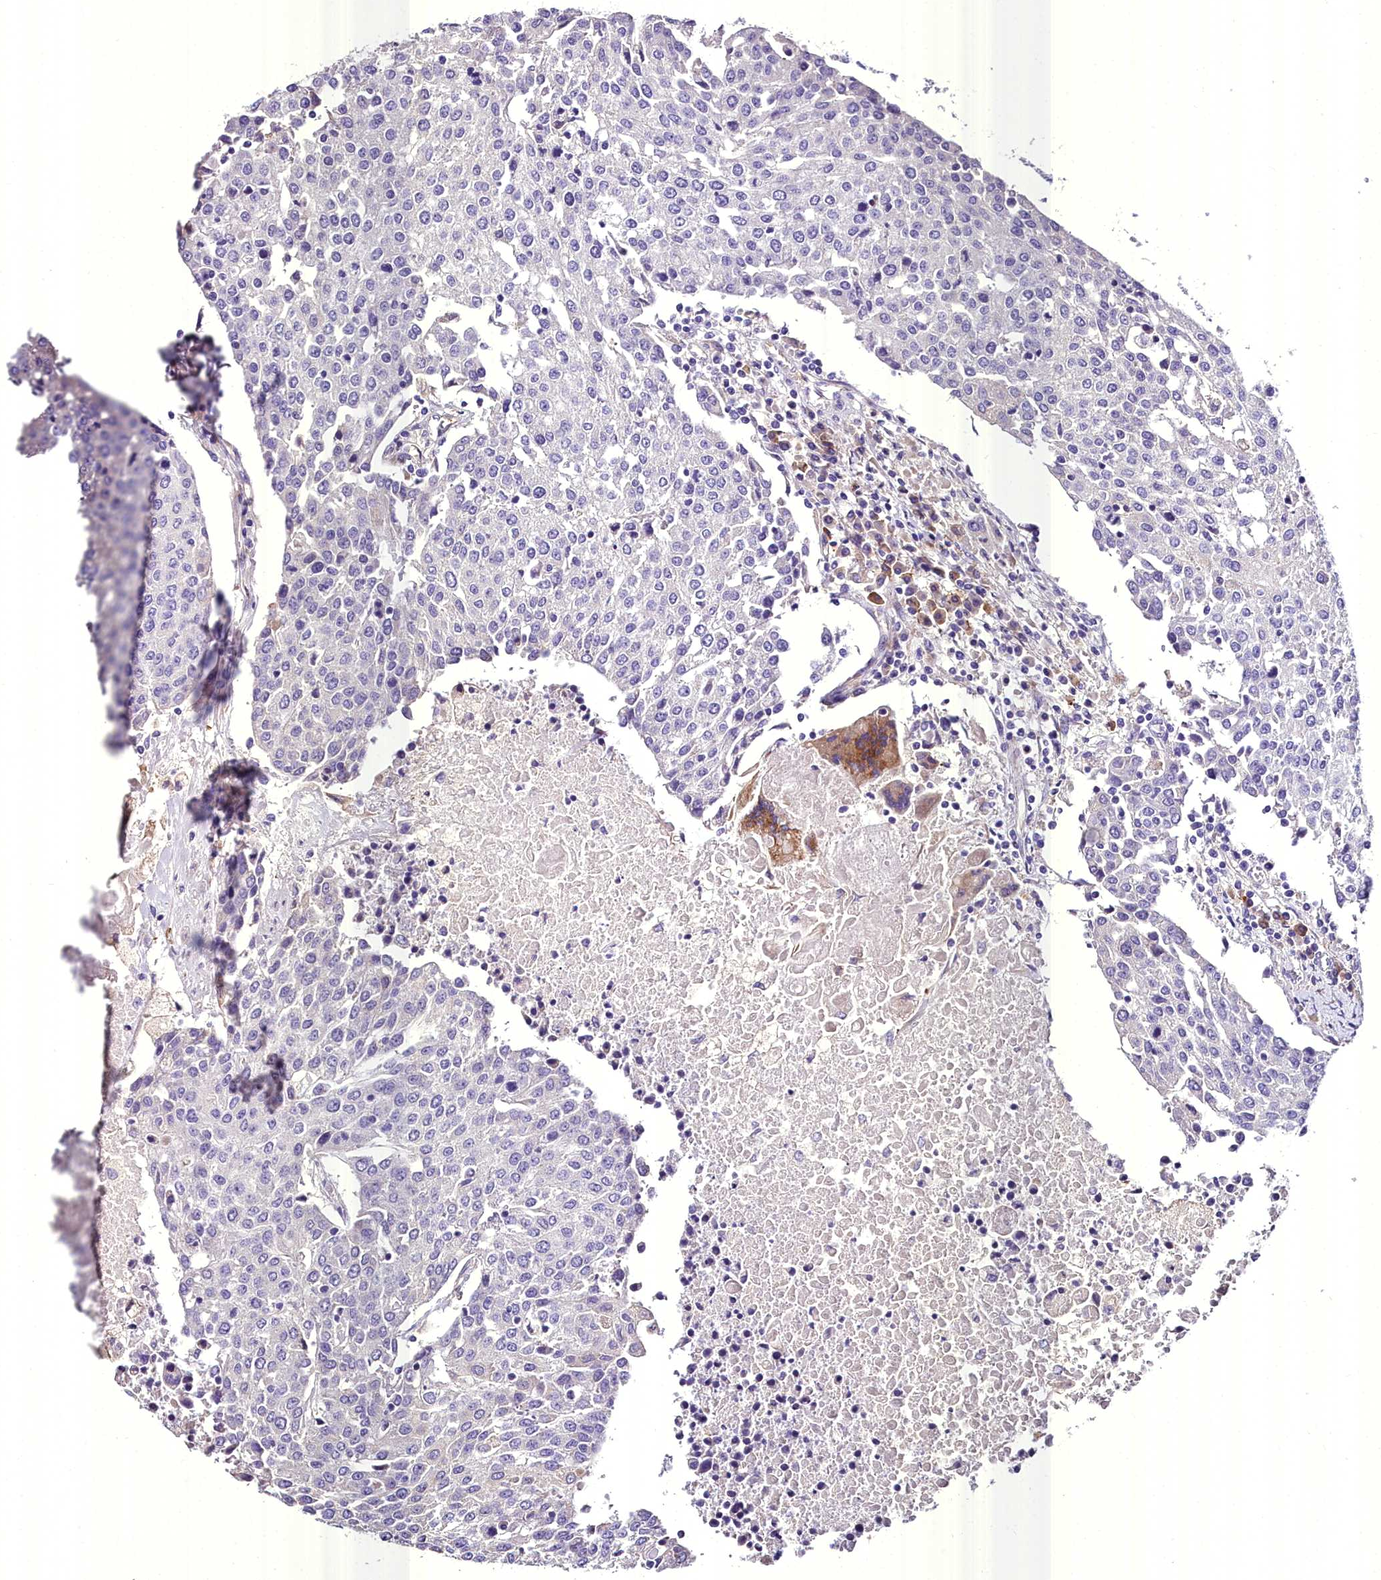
{"staining": {"intensity": "negative", "quantity": "none", "location": "none"}, "tissue": "urothelial cancer", "cell_type": "Tumor cells", "image_type": "cancer", "snomed": [{"axis": "morphology", "description": "Urothelial carcinoma, High grade"}, {"axis": "topography", "description": "Urinary bladder"}], "caption": "DAB (3,3'-diaminobenzidine) immunohistochemical staining of urothelial cancer shows no significant staining in tumor cells.", "gene": "MS4A18", "patient": {"sex": "female", "age": 85}}